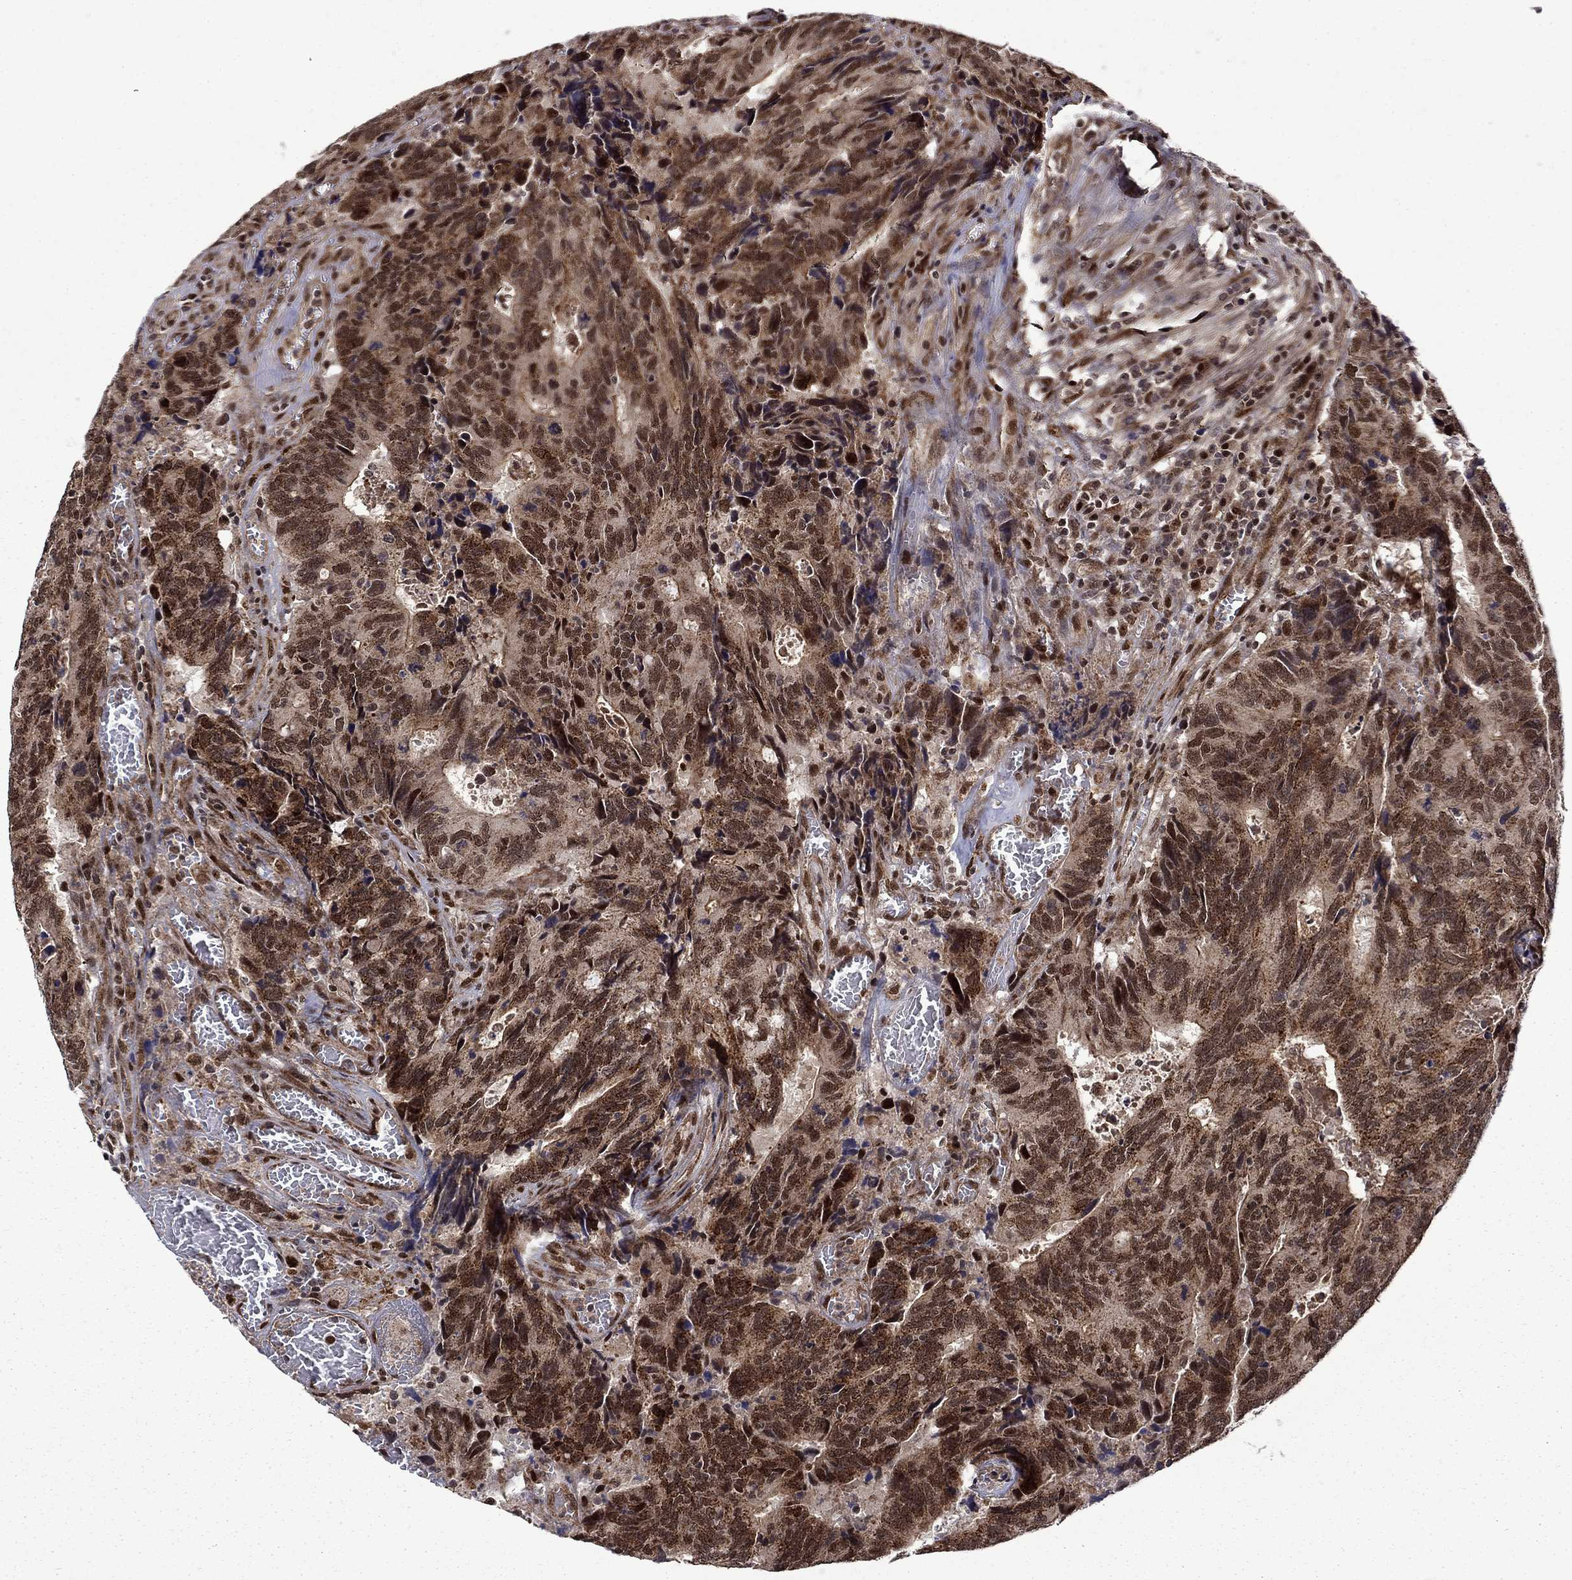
{"staining": {"intensity": "moderate", "quantity": ">75%", "location": "cytoplasmic/membranous,nuclear"}, "tissue": "colorectal cancer", "cell_type": "Tumor cells", "image_type": "cancer", "snomed": [{"axis": "morphology", "description": "Adenocarcinoma, NOS"}, {"axis": "topography", "description": "Colon"}], "caption": "Protein expression analysis of adenocarcinoma (colorectal) demonstrates moderate cytoplasmic/membranous and nuclear expression in approximately >75% of tumor cells.", "gene": "KPNA3", "patient": {"sex": "female", "age": 77}}